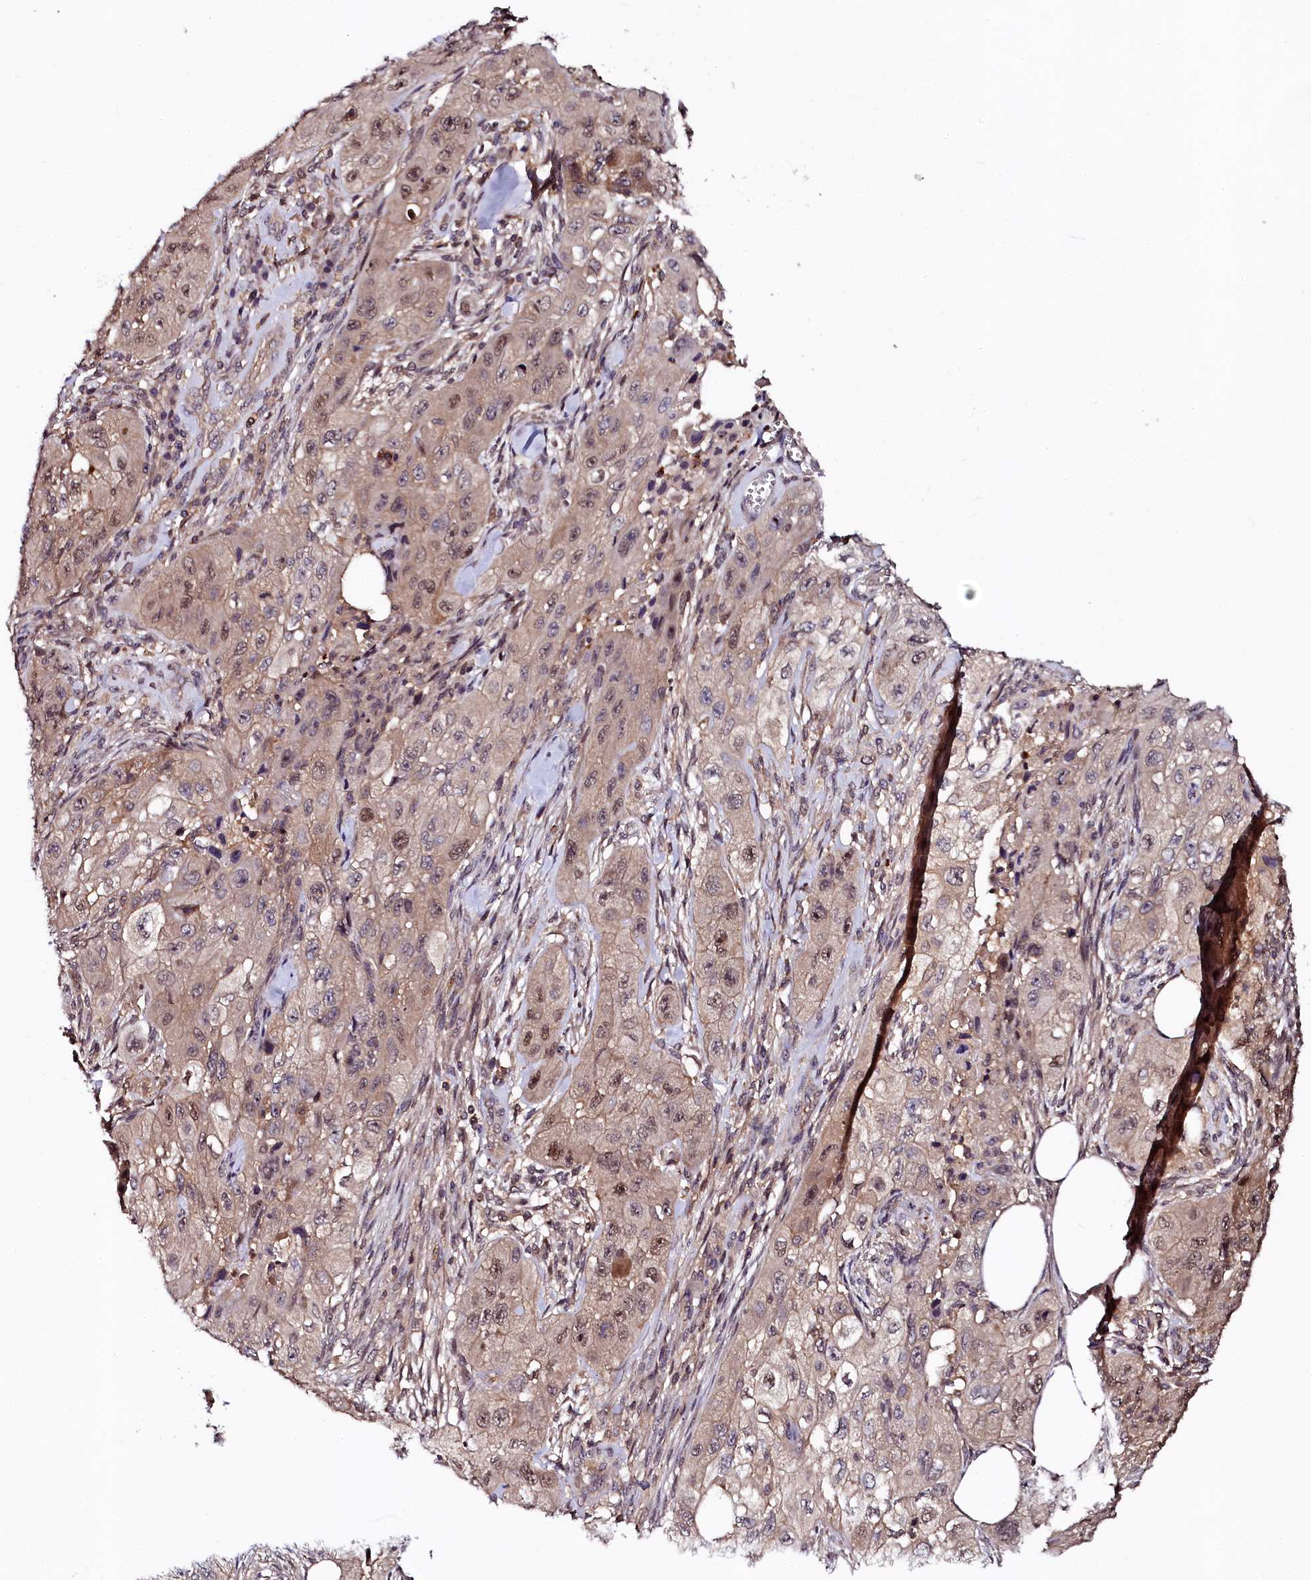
{"staining": {"intensity": "moderate", "quantity": "25%-75%", "location": "nuclear"}, "tissue": "skin cancer", "cell_type": "Tumor cells", "image_type": "cancer", "snomed": [{"axis": "morphology", "description": "Squamous cell carcinoma, NOS"}, {"axis": "topography", "description": "Skin"}, {"axis": "topography", "description": "Subcutis"}], "caption": "DAB immunohistochemical staining of squamous cell carcinoma (skin) displays moderate nuclear protein staining in approximately 25%-75% of tumor cells.", "gene": "N4BP1", "patient": {"sex": "male", "age": 73}}